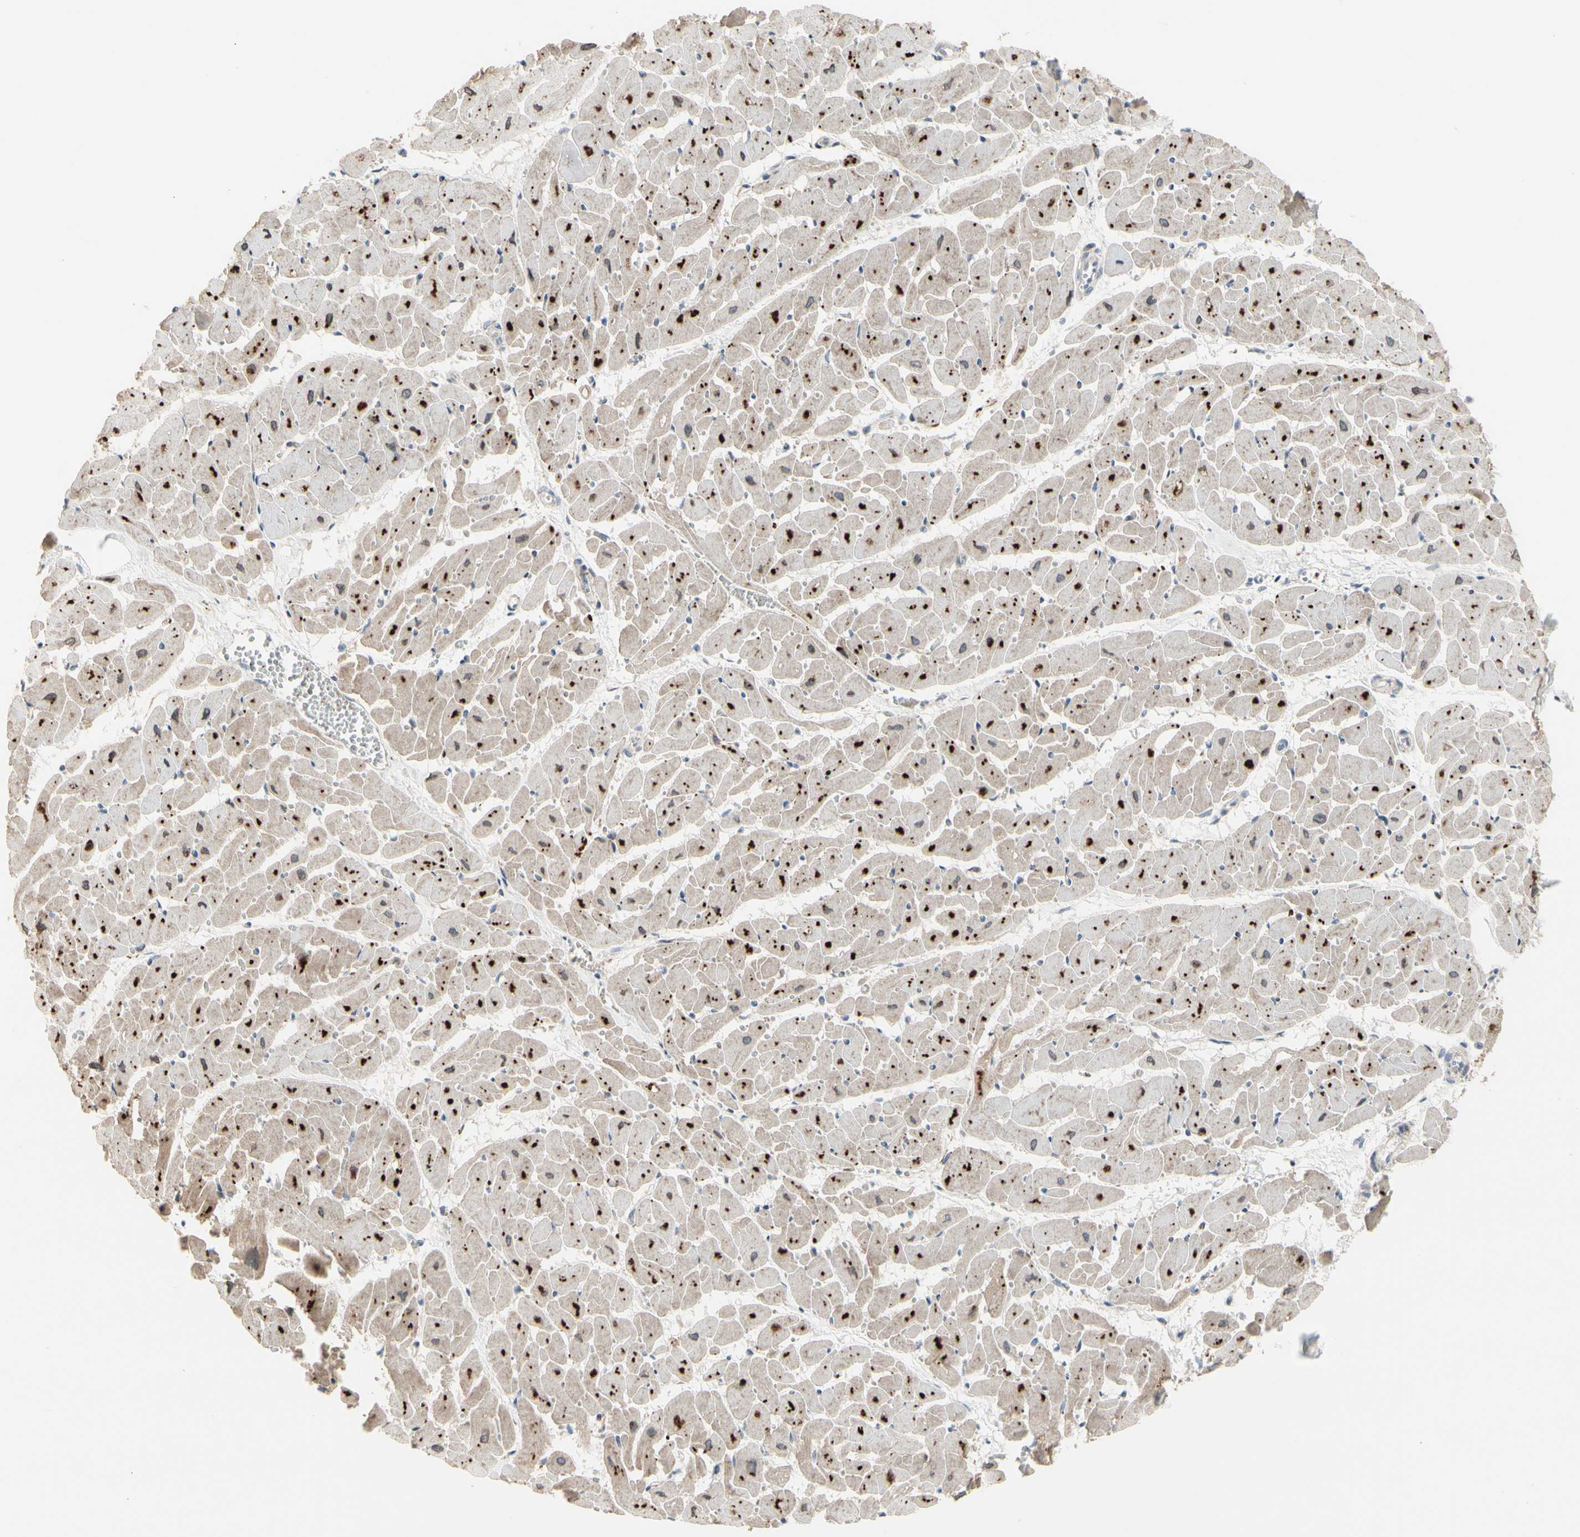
{"staining": {"intensity": "negative", "quantity": "none", "location": "none"}, "tissue": "heart muscle", "cell_type": "Cardiomyocytes", "image_type": "normal", "snomed": [{"axis": "morphology", "description": "Normal tissue, NOS"}, {"axis": "topography", "description": "Heart"}], "caption": "Immunohistochemistry histopathology image of unremarkable heart muscle: heart muscle stained with DAB exhibits no significant protein positivity in cardiomyocytes.", "gene": "SNX29", "patient": {"sex": "female", "age": 19}}